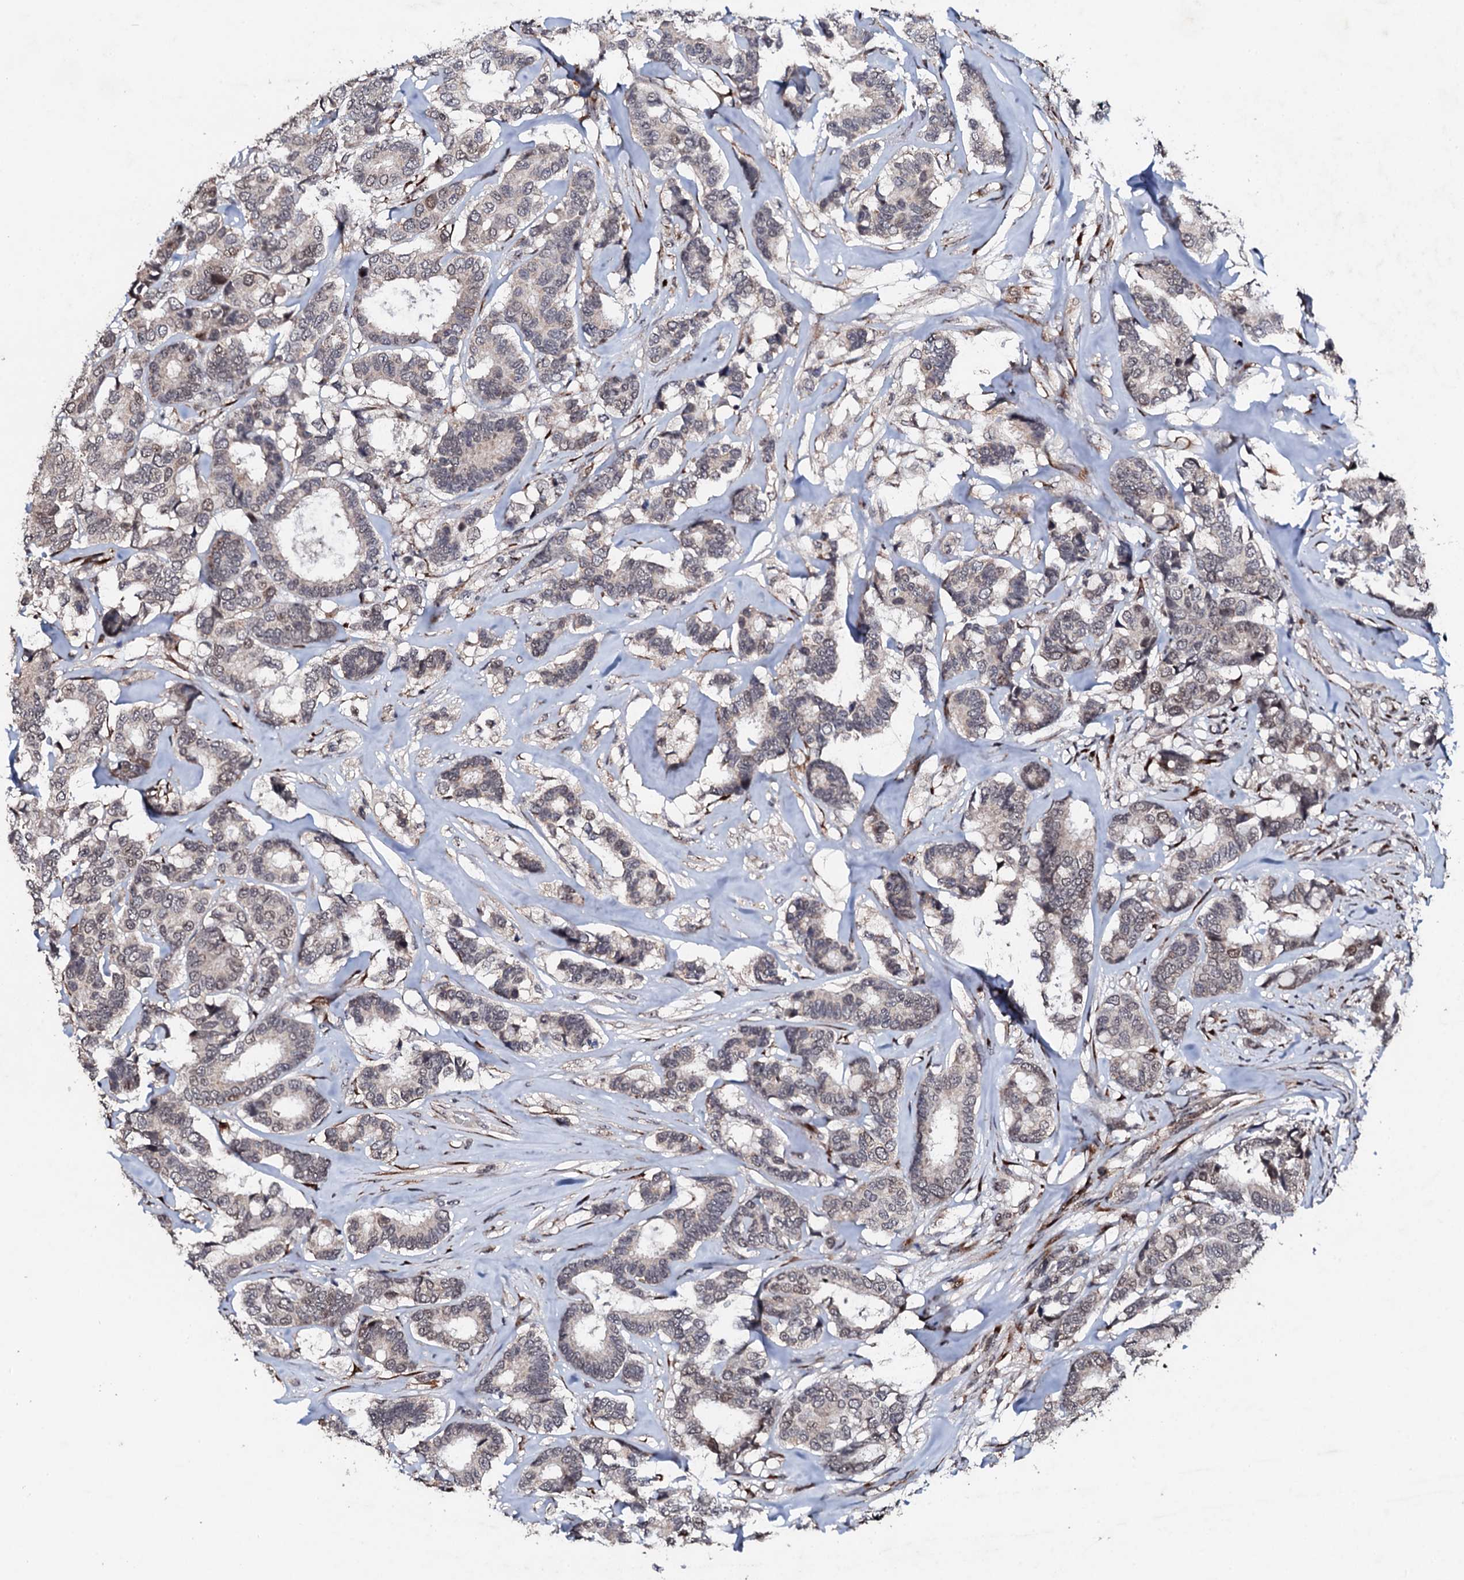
{"staining": {"intensity": "weak", "quantity": "<25%", "location": "nuclear"}, "tissue": "breast cancer", "cell_type": "Tumor cells", "image_type": "cancer", "snomed": [{"axis": "morphology", "description": "Duct carcinoma"}, {"axis": "topography", "description": "Breast"}], "caption": "Intraductal carcinoma (breast) stained for a protein using immunohistochemistry (IHC) reveals no expression tumor cells.", "gene": "FAM111A", "patient": {"sex": "female", "age": 87}}